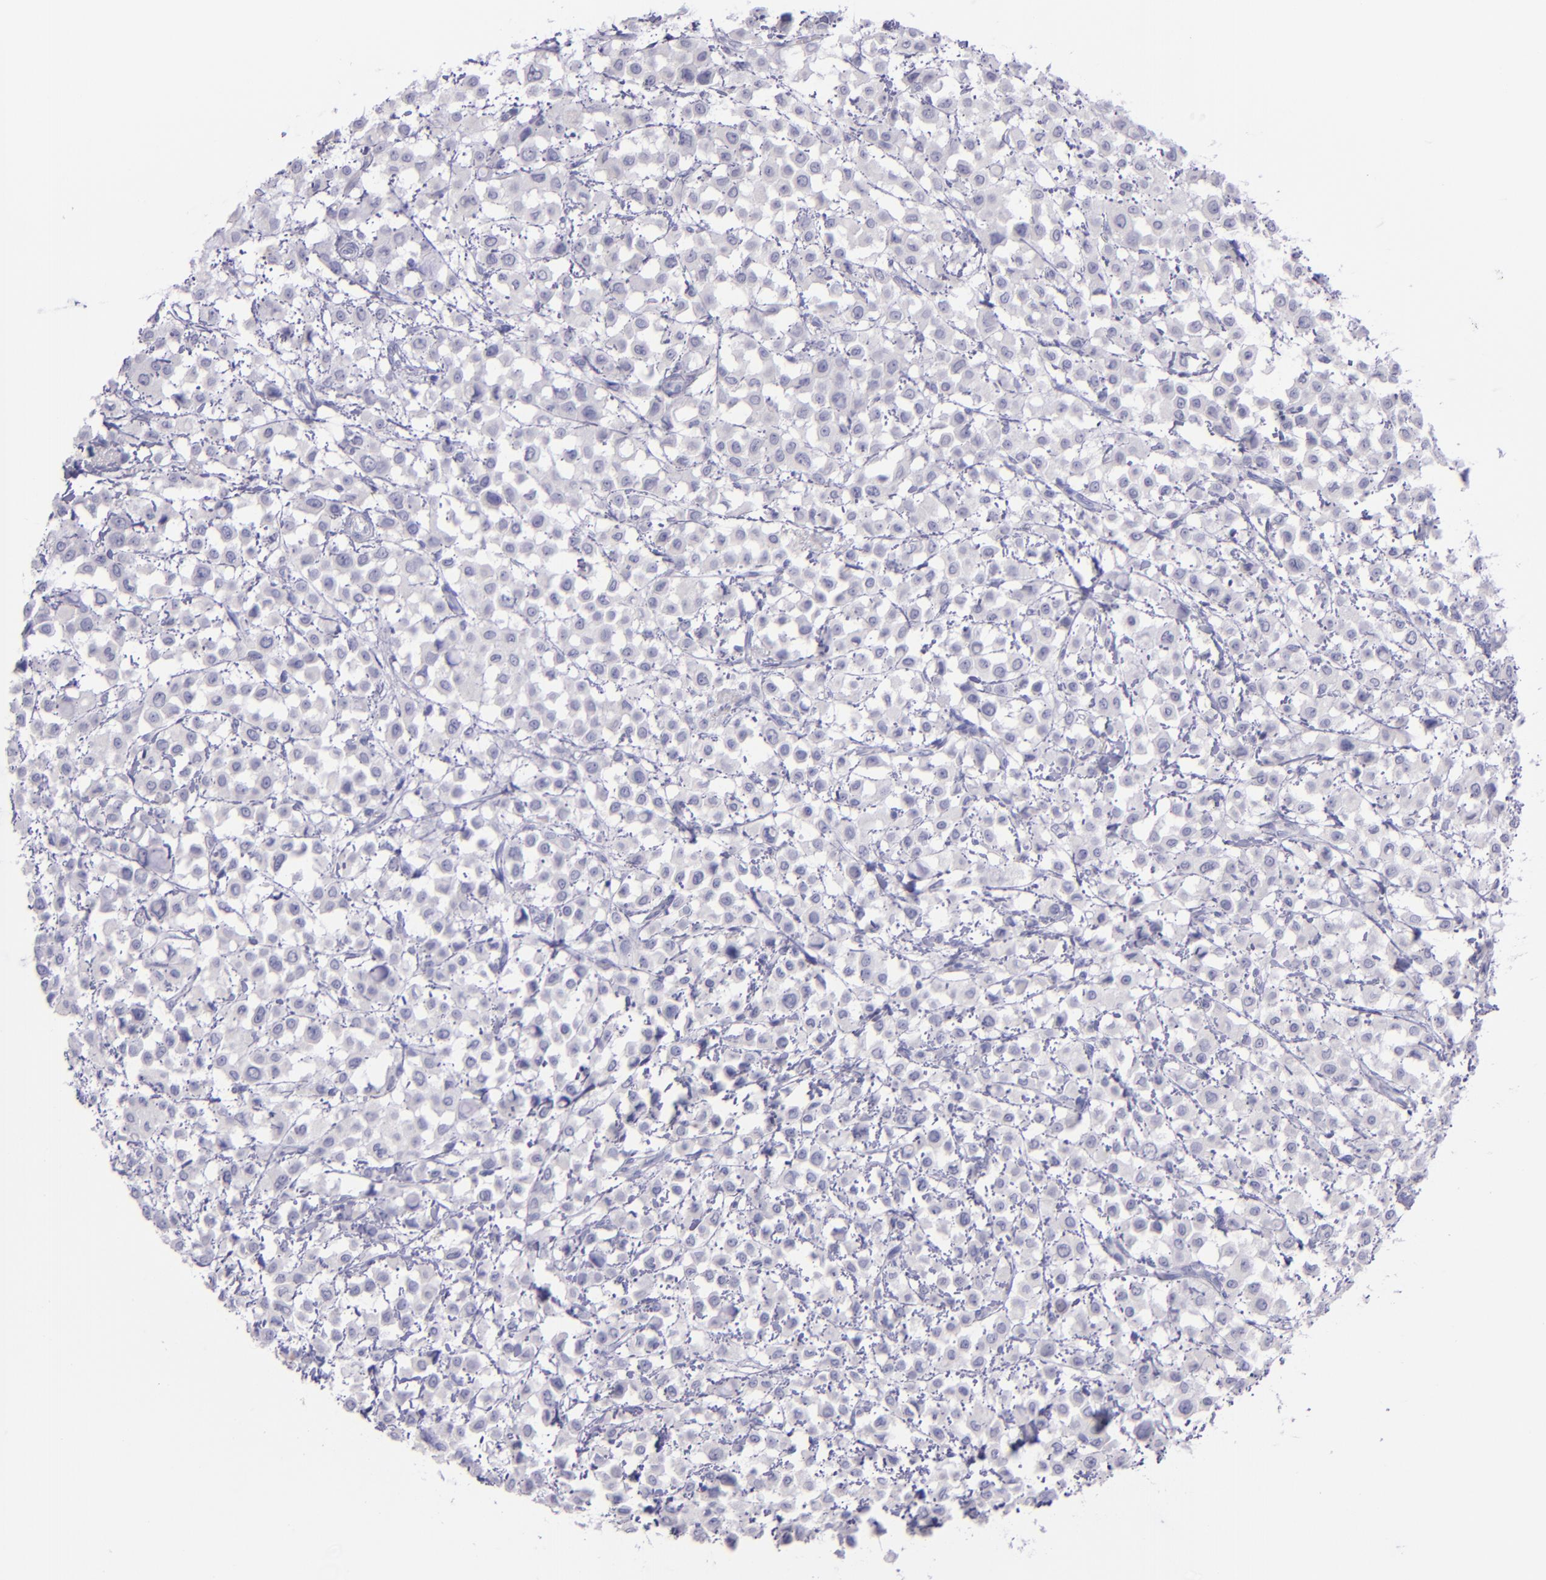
{"staining": {"intensity": "negative", "quantity": "none", "location": "none"}, "tissue": "breast cancer", "cell_type": "Tumor cells", "image_type": "cancer", "snomed": [{"axis": "morphology", "description": "Lobular carcinoma"}, {"axis": "topography", "description": "Breast"}], "caption": "The immunohistochemistry (IHC) photomicrograph has no significant staining in tumor cells of breast cancer tissue.", "gene": "TNNT3", "patient": {"sex": "female", "age": 85}}